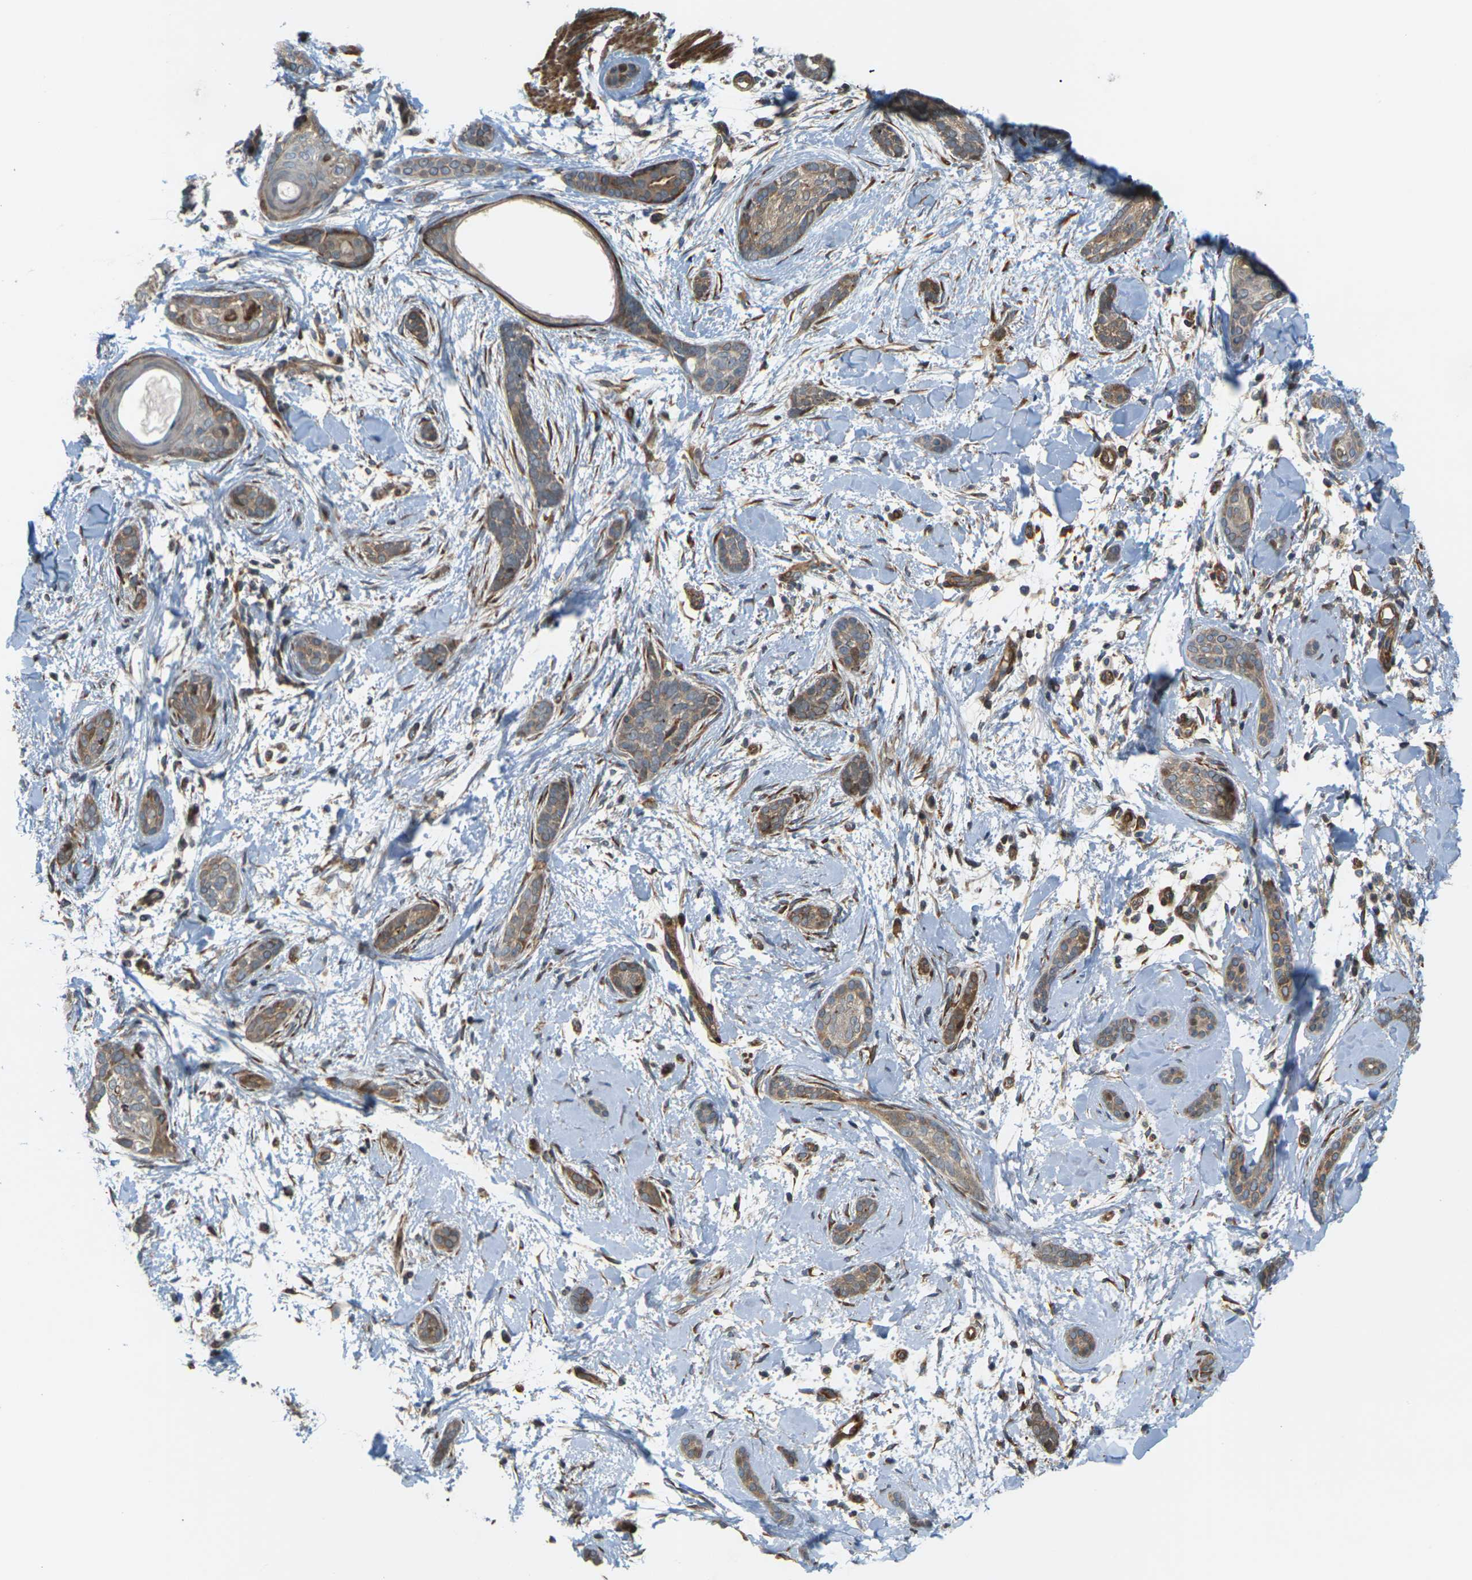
{"staining": {"intensity": "moderate", "quantity": ">75%", "location": "cytoplasmic/membranous"}, "tissue": "skin cancer", "cell_type": "Tumor cells", "image_type": "cancer", "snomed": [{"axis": "morphology", "description": "Basal cell carcinoma"}, {"axis": "morphology", "description": "Adnexal tumor, benign"}, {"axis": "topography", "description": "Skin"}], "caption": "An immunohistochemistry (IHC) histopathology image of tumor tissue is shown. Protein staining in brown highlights moderate cytoplasmic/membranous positivity in skin benign adnexal tumor within tumor cells.", "gene": "ROBO1", "patient": {"sex": "female", "age": 42}}